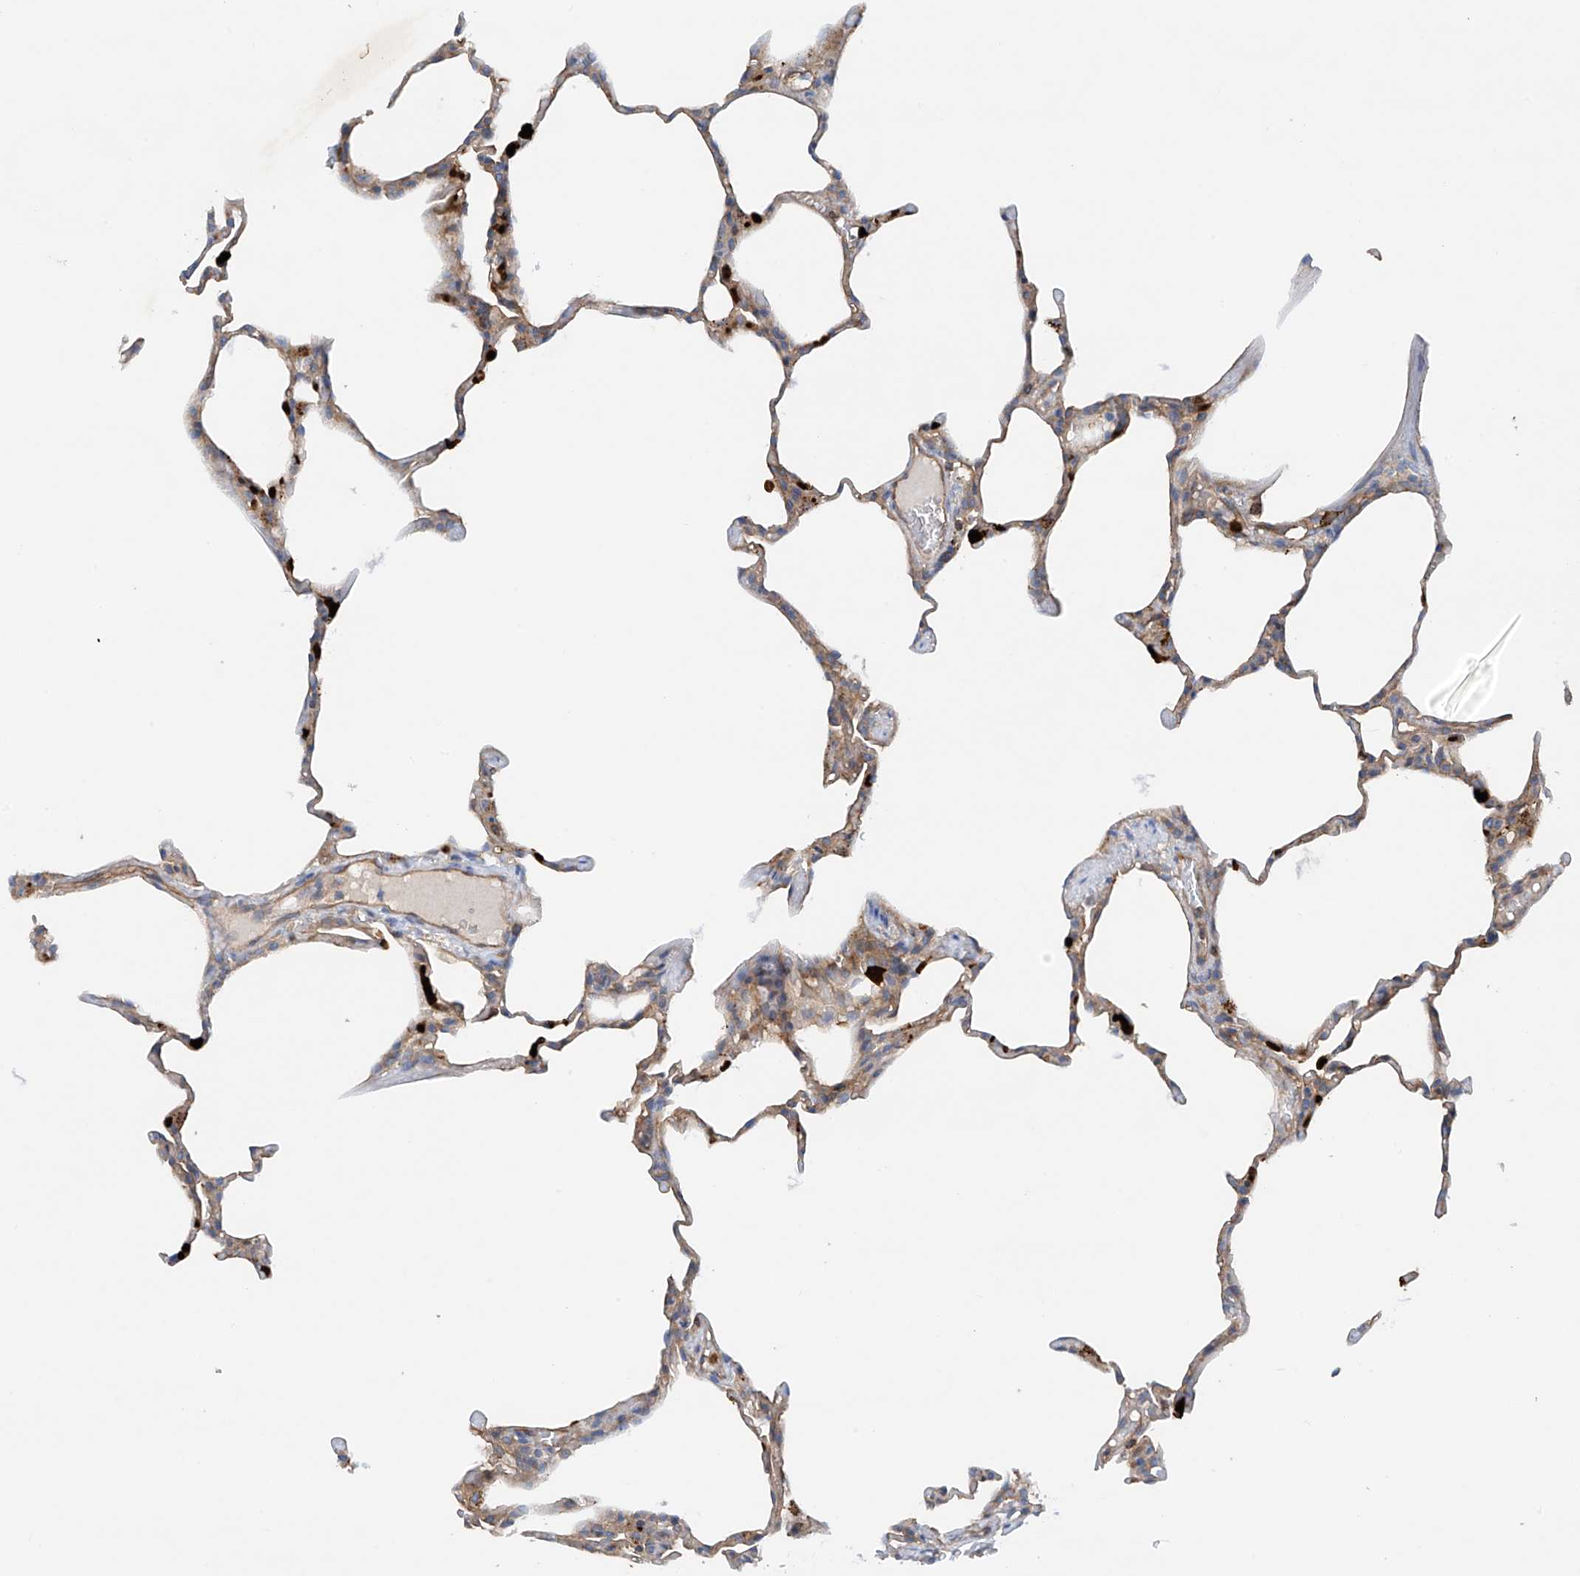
{"staining": {"intensity": "weak", "quantity": "<25%", "location": "cytoplasmic/membranous"}, "tissue": "lung", "cell_type": "Alveolar cells", "image_type": "normal", "snomed": [{"axis": "morphology", "description": "Normal tissue, NOS"}, {"axis": "topography", "description": "Lung"}], "caption": "High magnification brightfield microscopy of benign lung stained with DAB (3,3'-diaminobenzidine) (brown) and counterstained with hematoxylin (blue): alveolar cells show no significant staining. Nuclei are stained in blue.", "gene": "PHACTR2", "patient": {"sex": "male", "age": 20}}